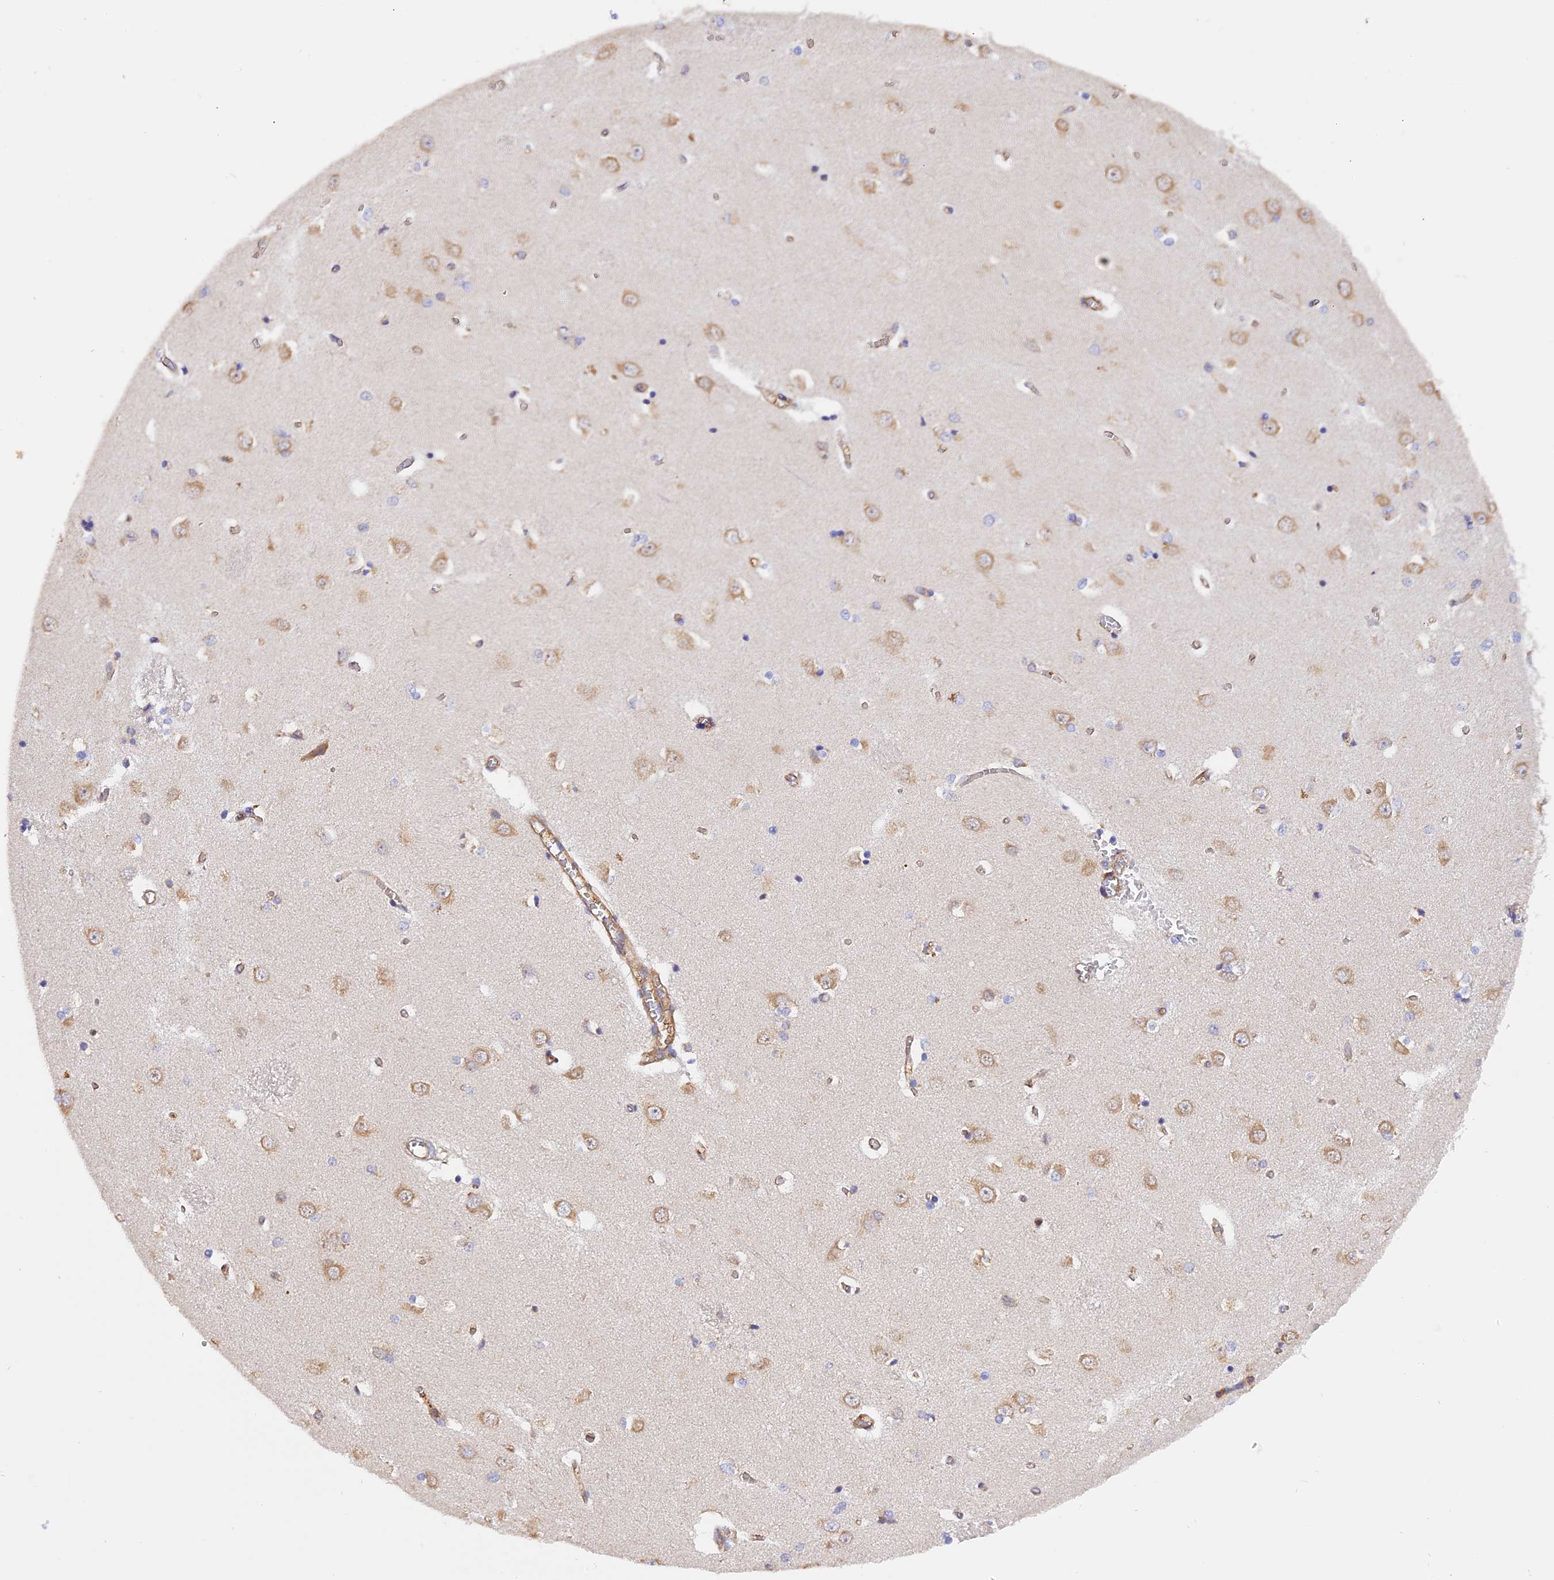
{"staining": {"intensity": "negative", "quantity": "none", "location": "none"}, "tissue": "caudate", "cell_type": "Glial cells", "image_type": "normal", "snomed": [{"axis": "morphology", "description": "Normal tissue, NOS"}, {"axis": "topography", "description": "Lateral ventricle wall"}], "caption": "A histopathology image of human caudate is negative for staining in glial cells. (DAB immunohistochemistry (IHC) with hematoxylin counter stain).", "gene": "C5orf22", "patient": {"sex": "male", "age": 37}}